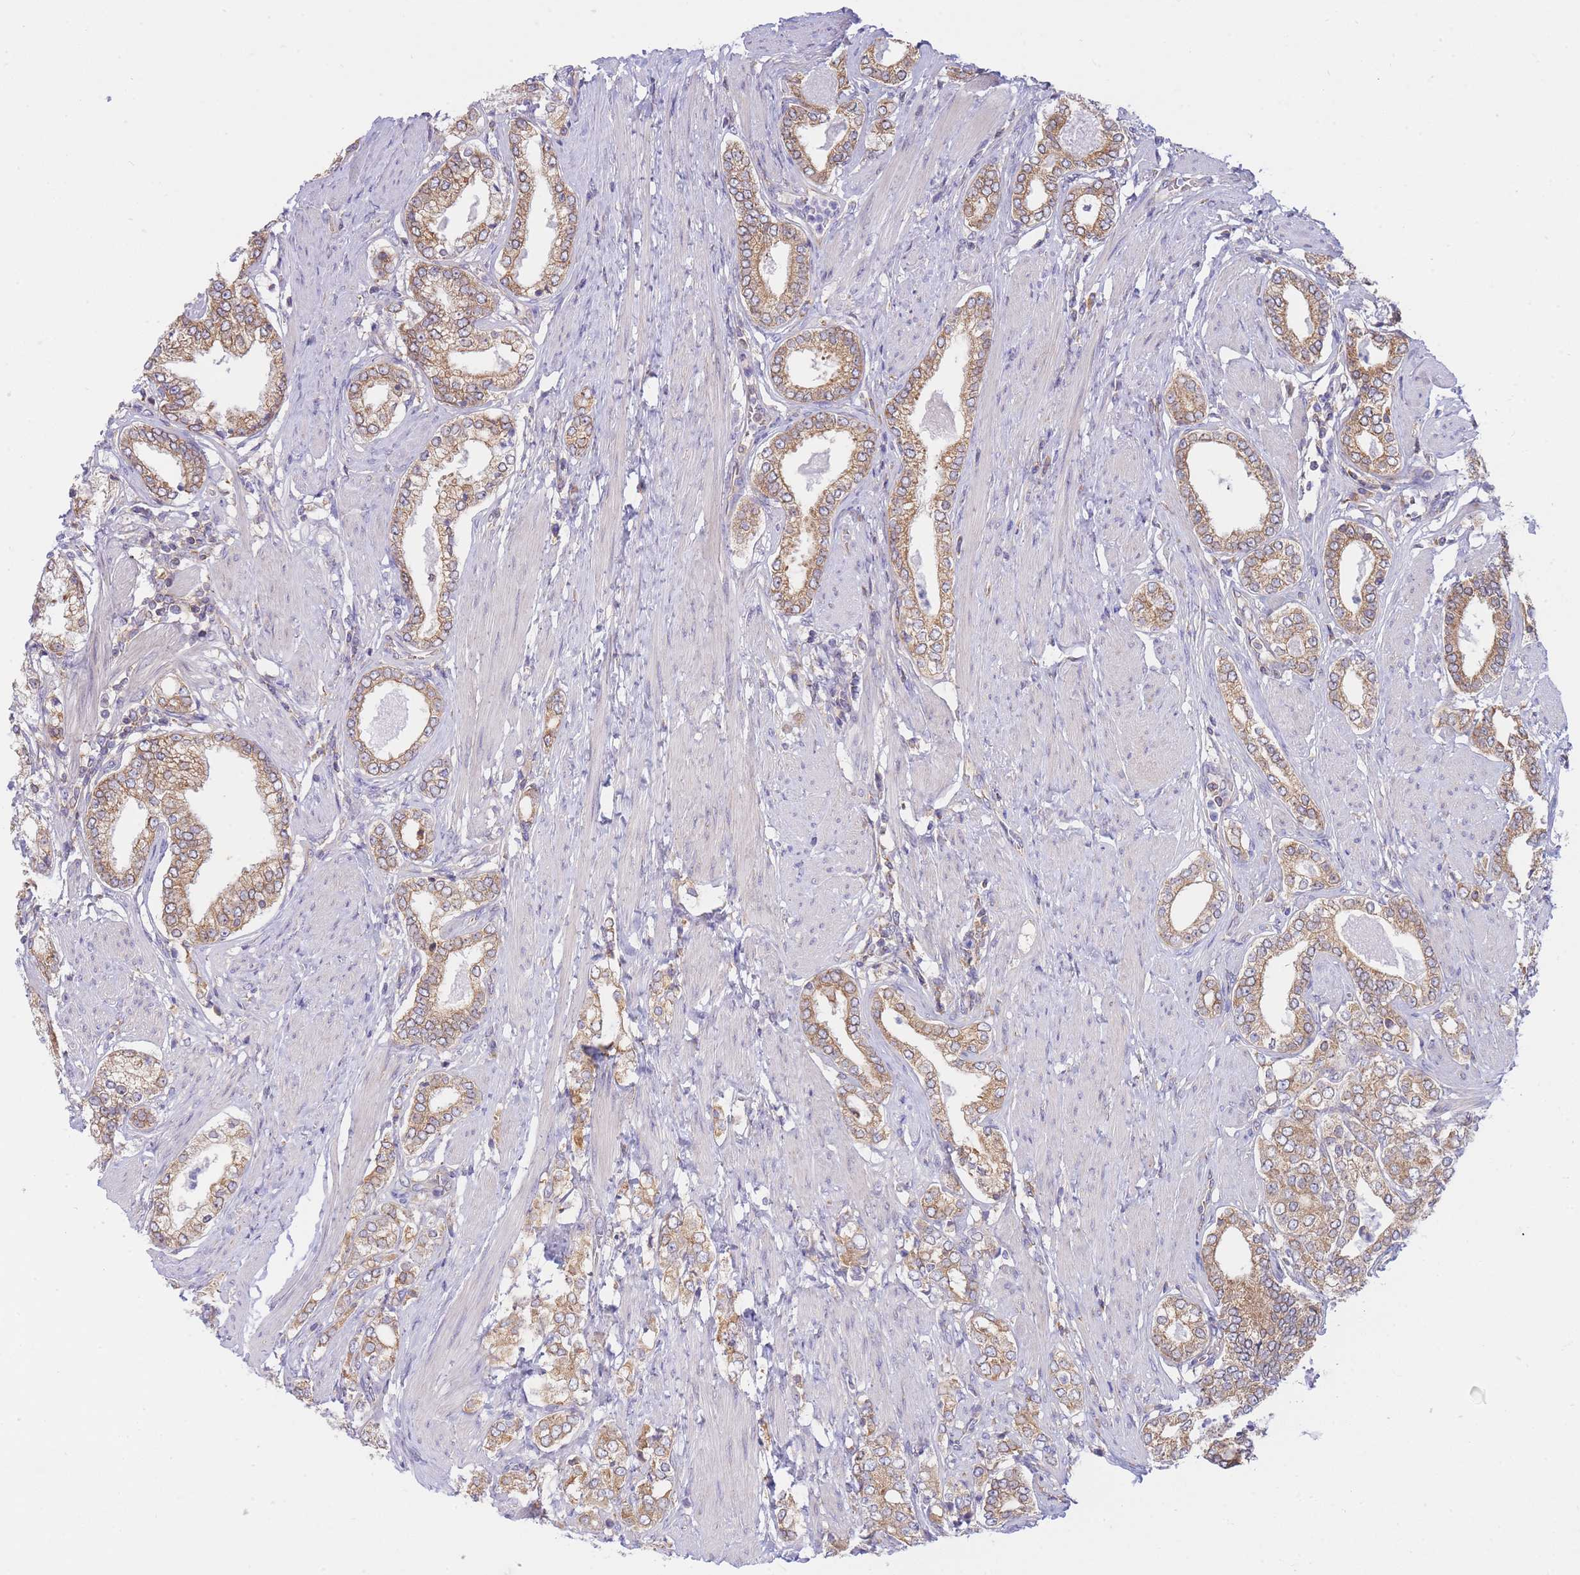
{"staining": {"intensity": "moderate", "quantity": ">75%", "location": "cytoplasmic/membranous"}, "tissue": "prostate cancer", "cell_type": "Tumor cells", "image_type": "cancer", "snomed": [{"axis": "morphology", "description": "Adenocarcinoma, High grade"}, {"axis": "topography", "description": "Prostate"}], "caption": "High-grade adenocarcinoma (prostate) tissue exhibits moderate cytoplasmic/membranous expression in approximately >75% of tumor cells", "gene": "SH2B2", "patient": {"sex": "male", "age": 71}}